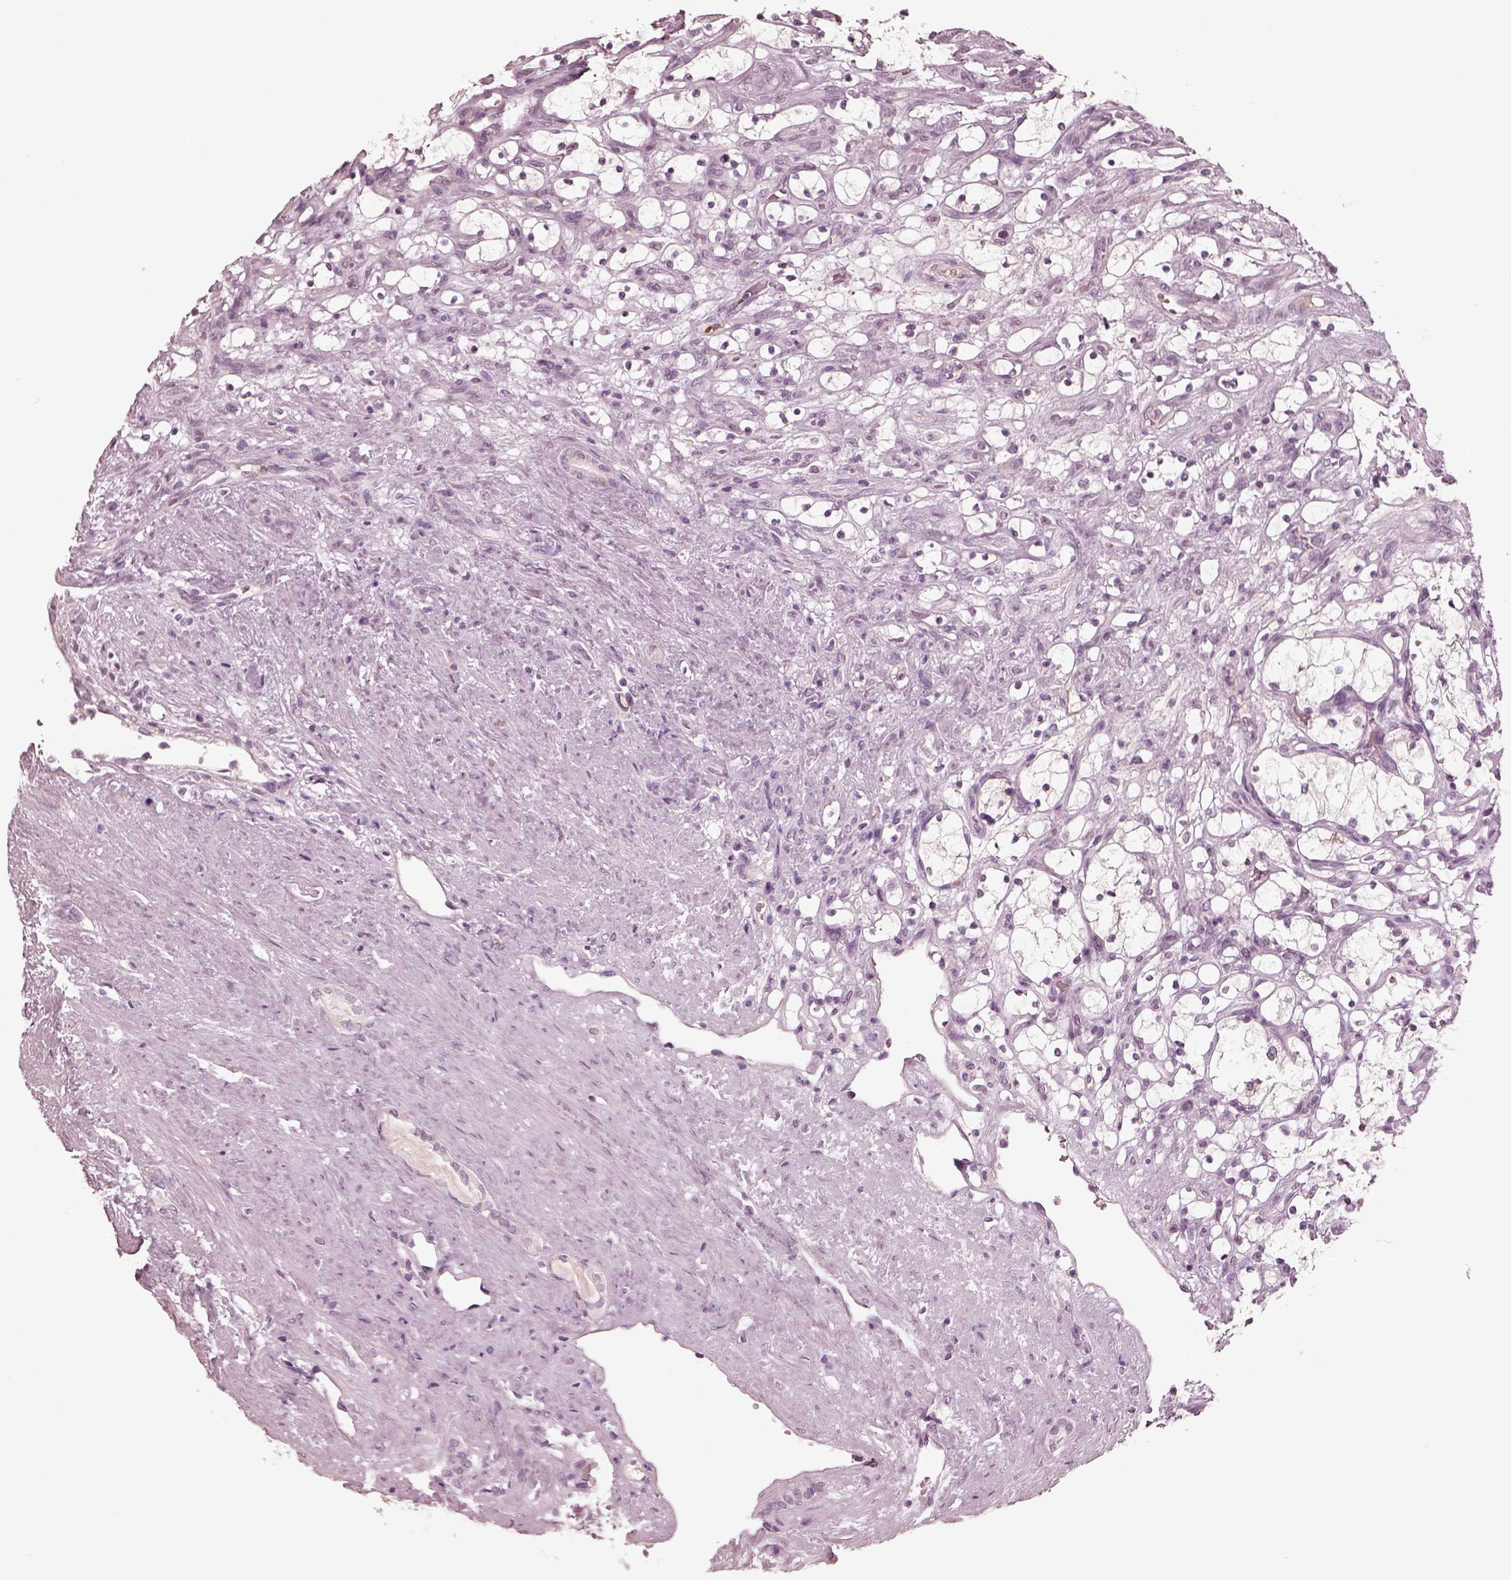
{"staining": {"intensity": "negative", "quantity": "none", "location": "none"}, "tissue": "renal cancer", "cell_type": "Tumor cells", "image_type": "cancer", "snomed": [{"axis": "morphology", "description": "Adenocarcinoma, NOS"}, {"axis": "topography", "description": "Kidney"}], "caption": "IHC micrograph of adenocarcinoma (renal) stained for a protein (brown), which reveals no positivity in tumor cells. (DAB (3,3'-diaminobenzidine) immunohistochemistry visualized using brightfield microscopy, high magnification).", "gene": "KCNA2", "patient": {"sex": "female", "age": 69}}